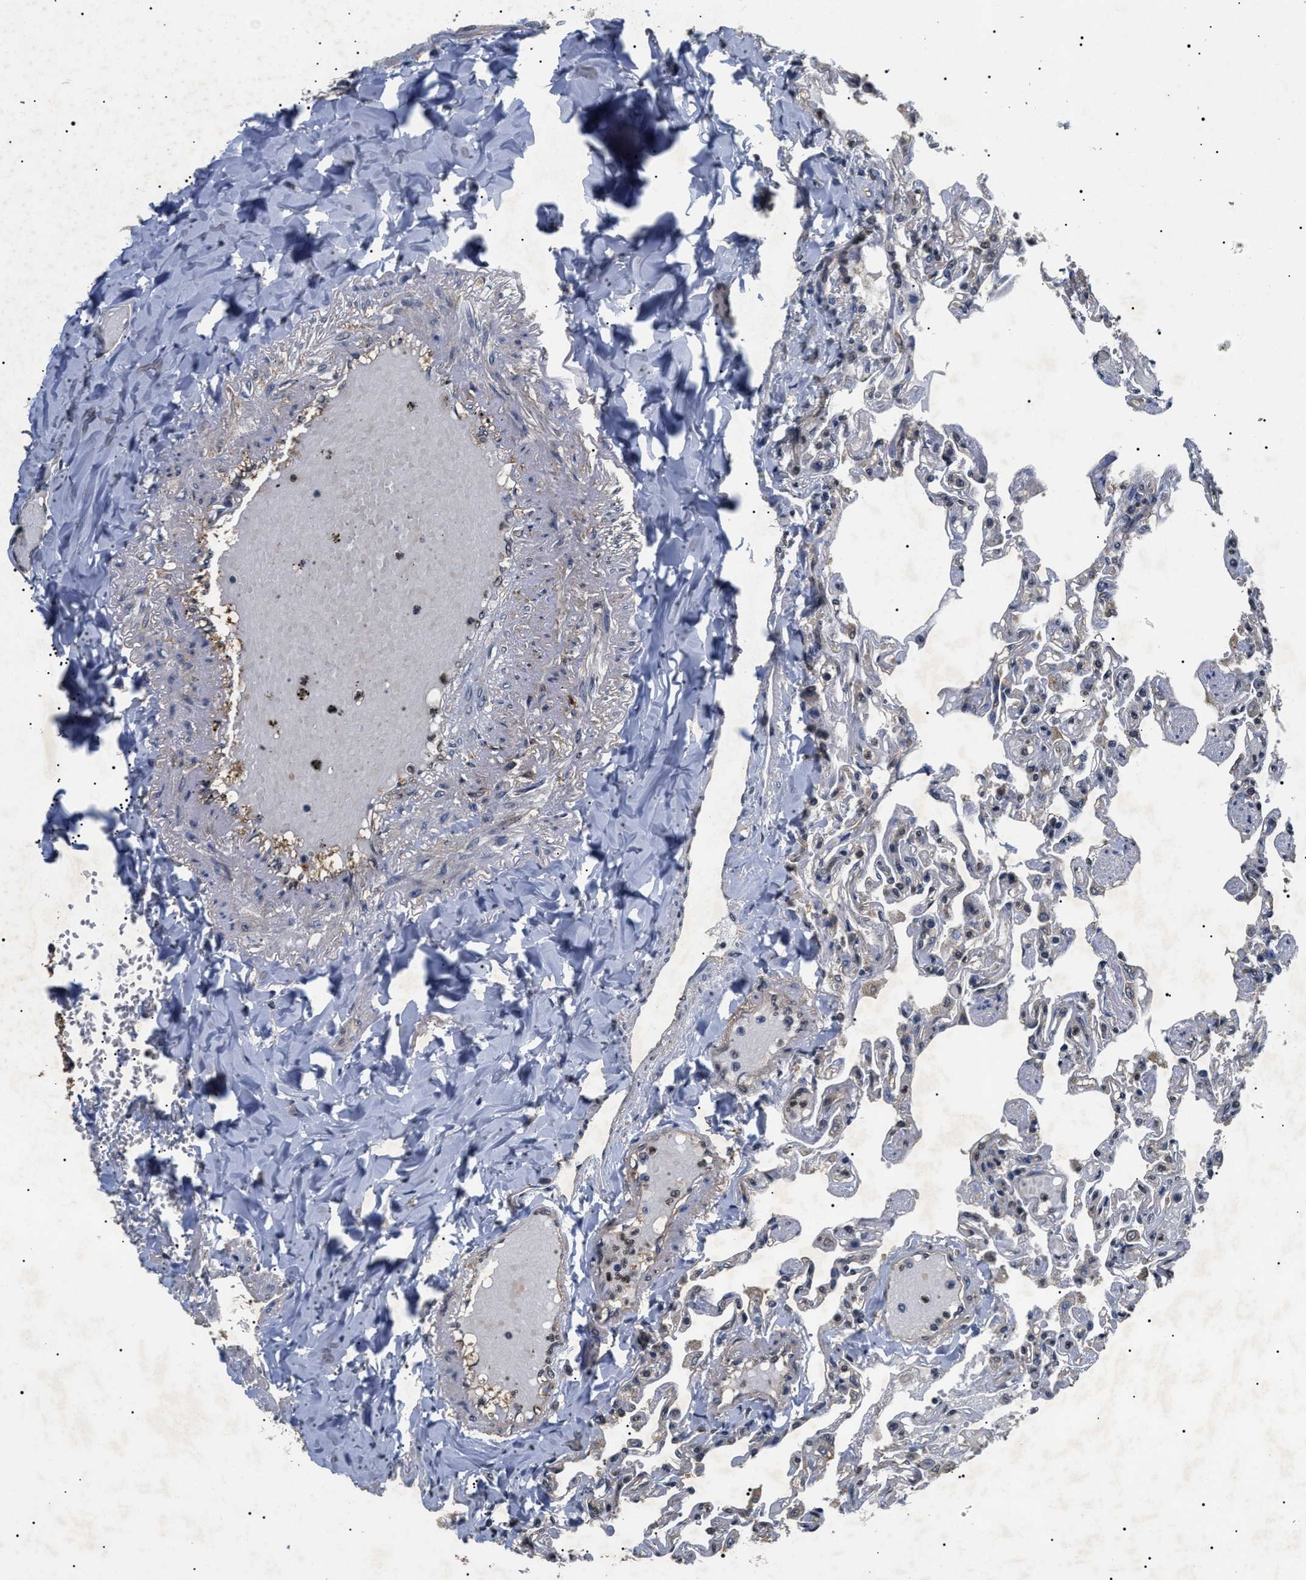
{"staining": {"intensity": "weak", "quantity": "<25%", "location": "nuclear"}, "tissue": "lung", "cell_type": "Alveolar cells", "image_type": "normal", "snomed": [{"axis": "morphology", "description": "Normal tissue, NOS"}, {"axis": "topography", "description": "Lung"}], "caption": "This image is of normal lung stained with immunohistochemistry to label a protein in brown with the nuclei are counter-stained blue. There is no positivity in alveolar cells. (DAB (3,3'-diaminobenzidine) immunohistochemistry visualized using brightfield microscopy, high magnification).", "gene": "ANP32E", "patient": {"sex": "male", "age": 21}}